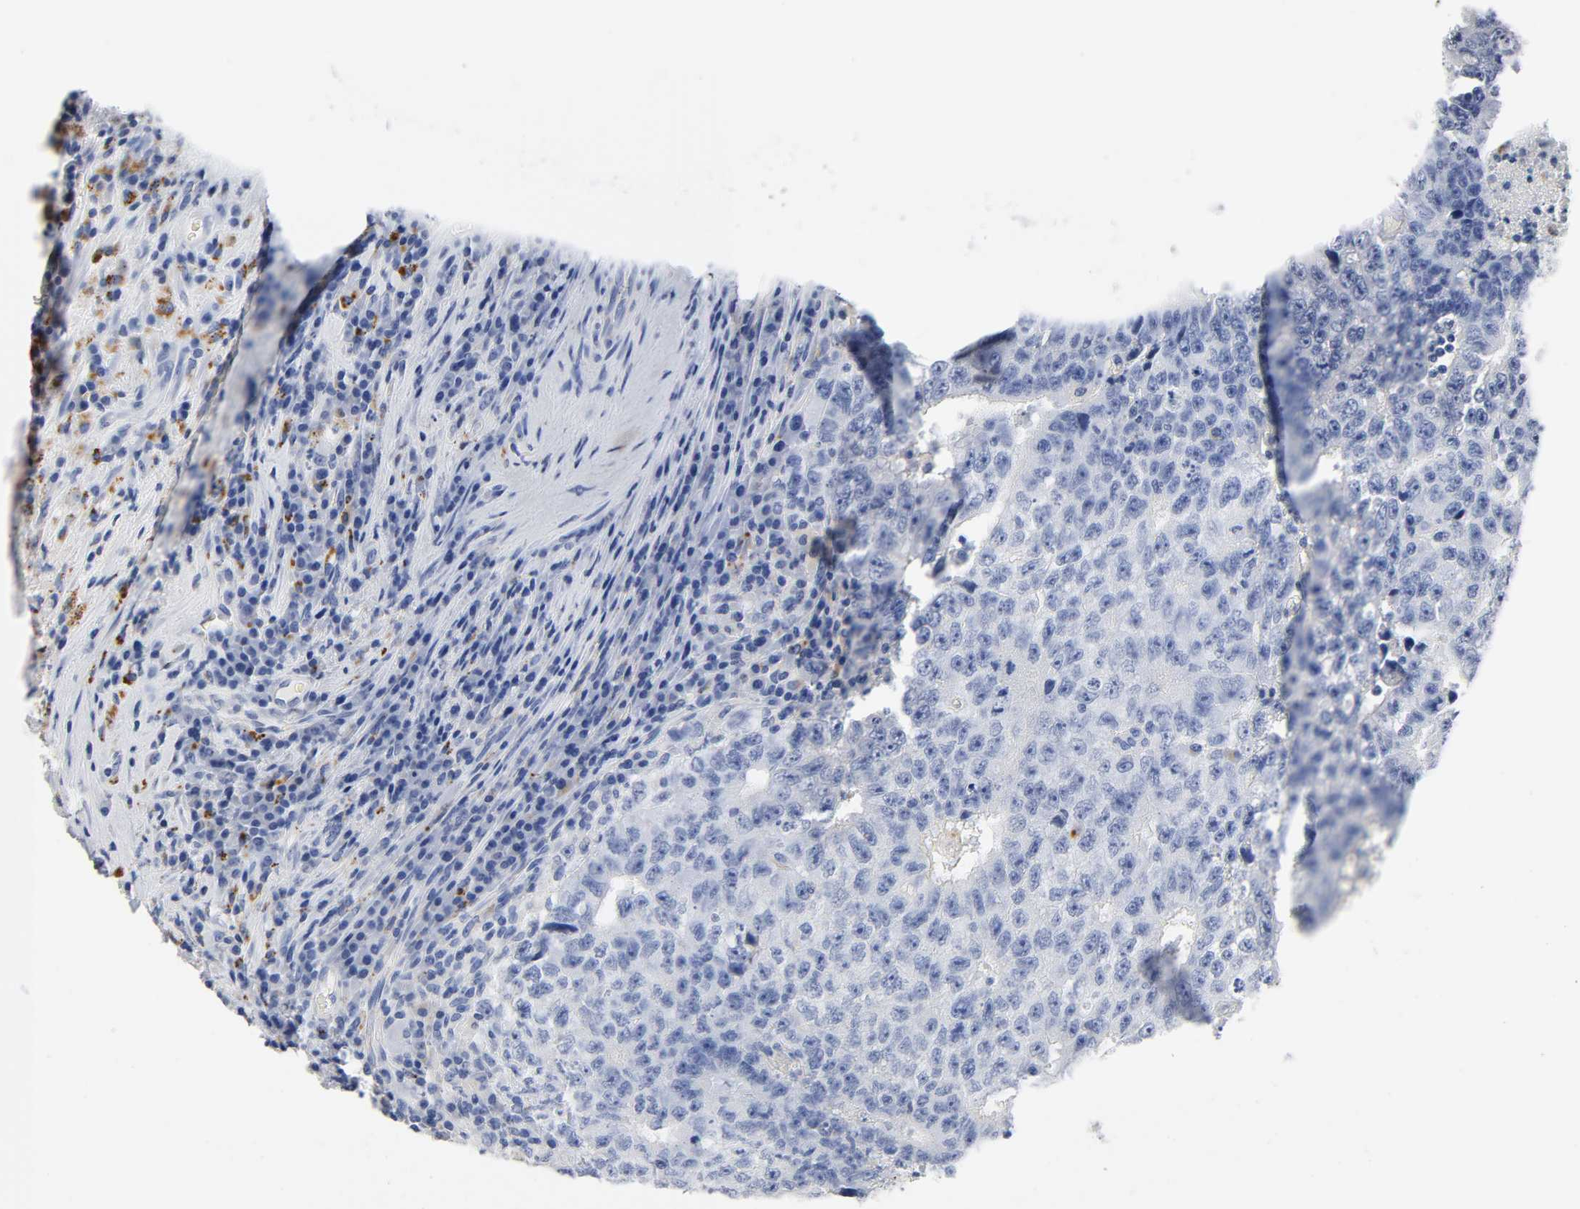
{"staining": {"intensity": "negative", "quantity": "none", "location": "none"}, "tissue": "testis cancer", "cell_type": "Tumor cells", "image_type": "cancer", "snomed": [{"axis": "morphology", "description": "Necrosis, NOS"}, {"axis": "morphology", "description": "Carcinoma, Embryonal, NOS"}, {"axis": "topography", "description": "Testis"}], "caption": "Immunohistochemistry micrograph of human testis cancer stained for a protein (brown), which shows no expression in tumor cells.", "gene": "PLP1", "patient": {"sex": "male", "age": 19}}